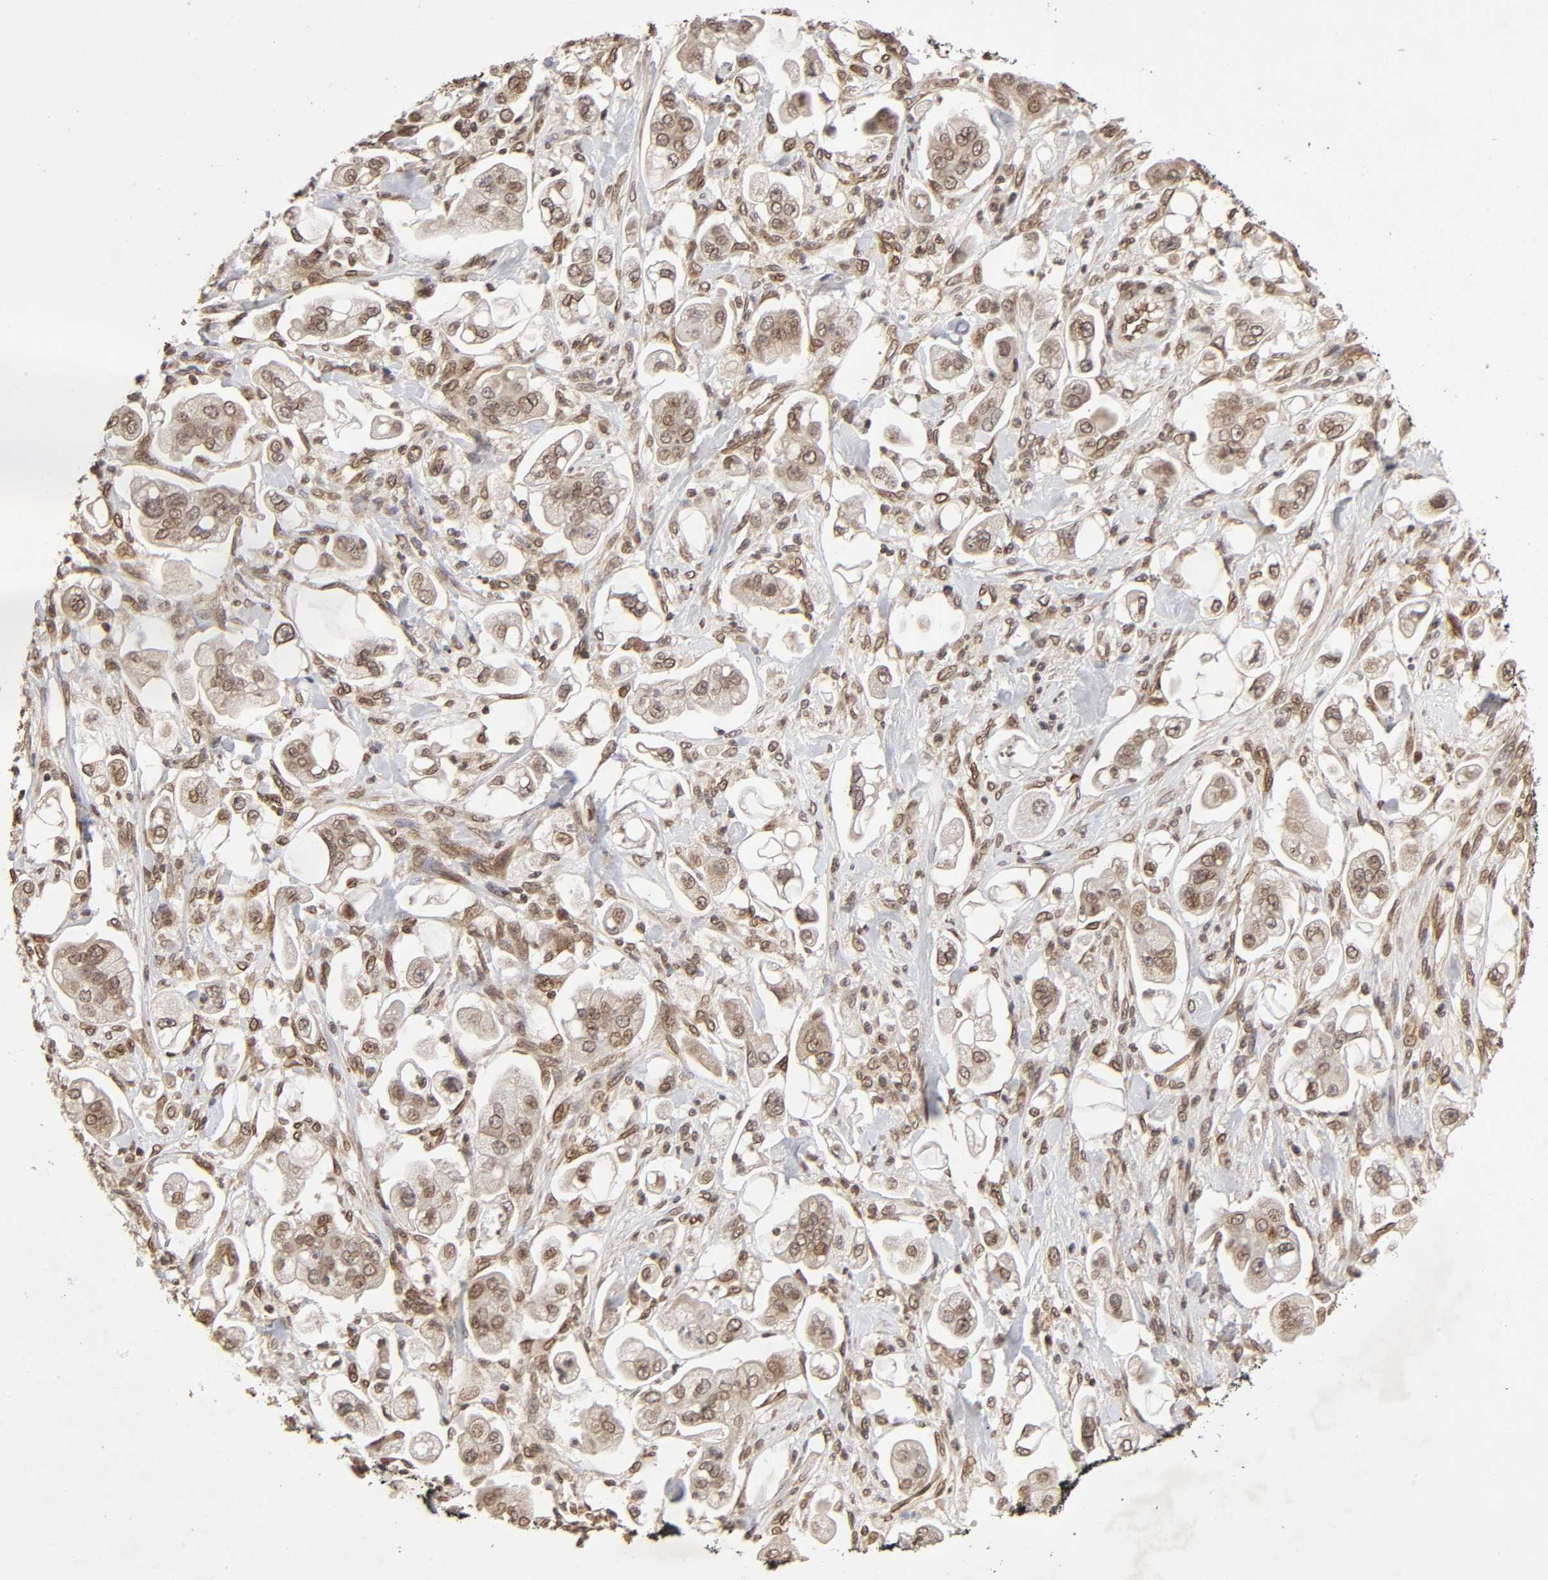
{"staining": {"intensity": "weak", "quantity": ">75%", "location": "cytoplasmic/membranous,nuclear"}, "tissue": "stomach cancer", "cell_type": "Tumor cells", "image_type": "cancer", "snomed": [{"axis": "morphology", "description": "Adenocarcinoma, NOS"}, {"axis": "topography", "description": "Stomach"}], "caption": "Stomach cancer (adenocarcinoma) stained for a protein (brown) shows weak cytoplasmic/membranous and nuclear positive staining in about >75% of tumor cells.", "gene": "MLLT6", "patient": {"sex": "male", "age": 62}}